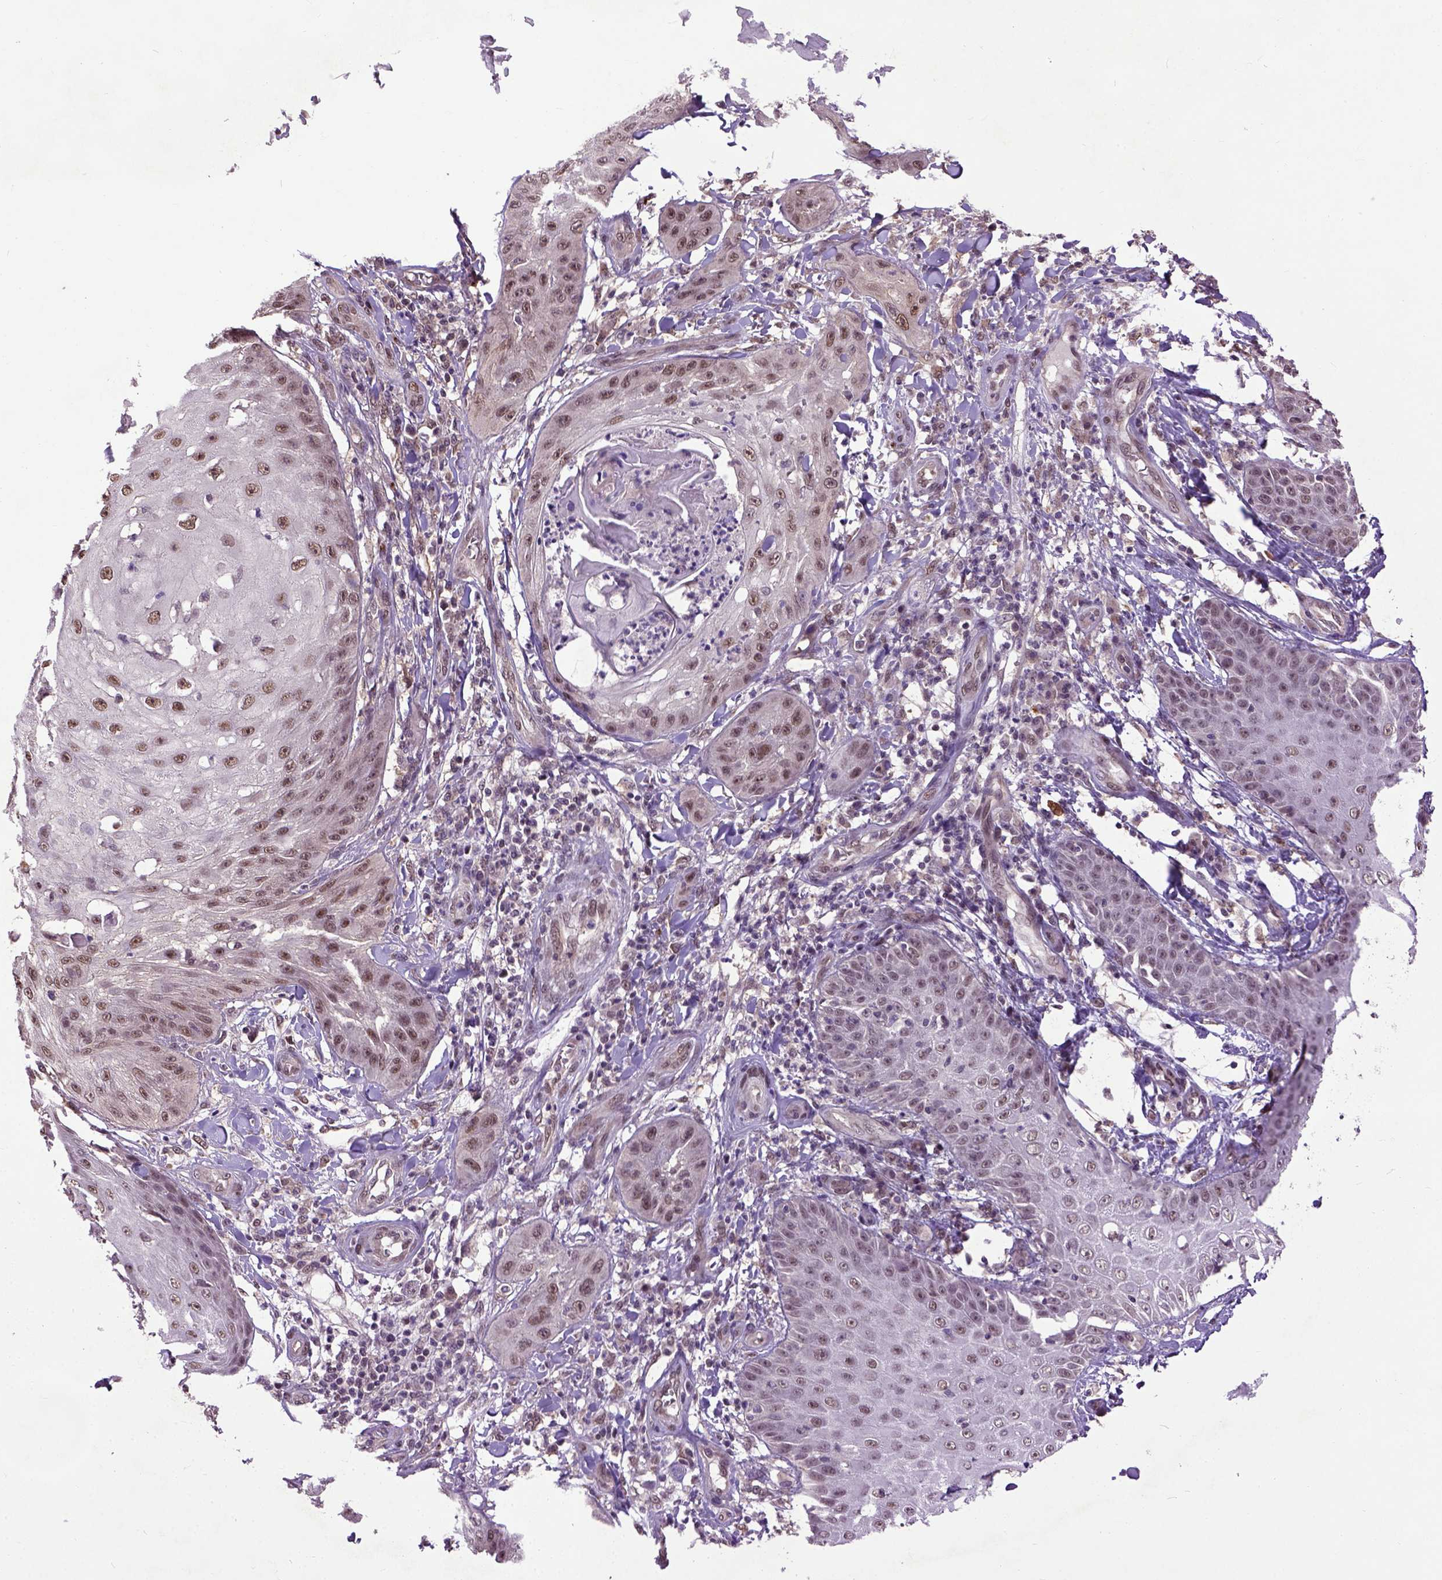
{"staining": {"intensity": "moderate", "quantity": ">75%", "location": "nuclear"}, "tissue": "skin cancer", "cell_type": "Tumor cells", "image_type": "cancer", "snomed": [{"axis": "morphology", "description": "Squamous cell carcinoma, NOS"}, {"axis": "topography", "description": "Skin"}], "caption": "Human skin cancer (squamous cell carcinoma) stained for a protein (brown) reveals moderate nuclear positive staining in approximately >75% of tumor cells.", "gene": "UBA3", "patient": {"sex": "male", "age": 70}}